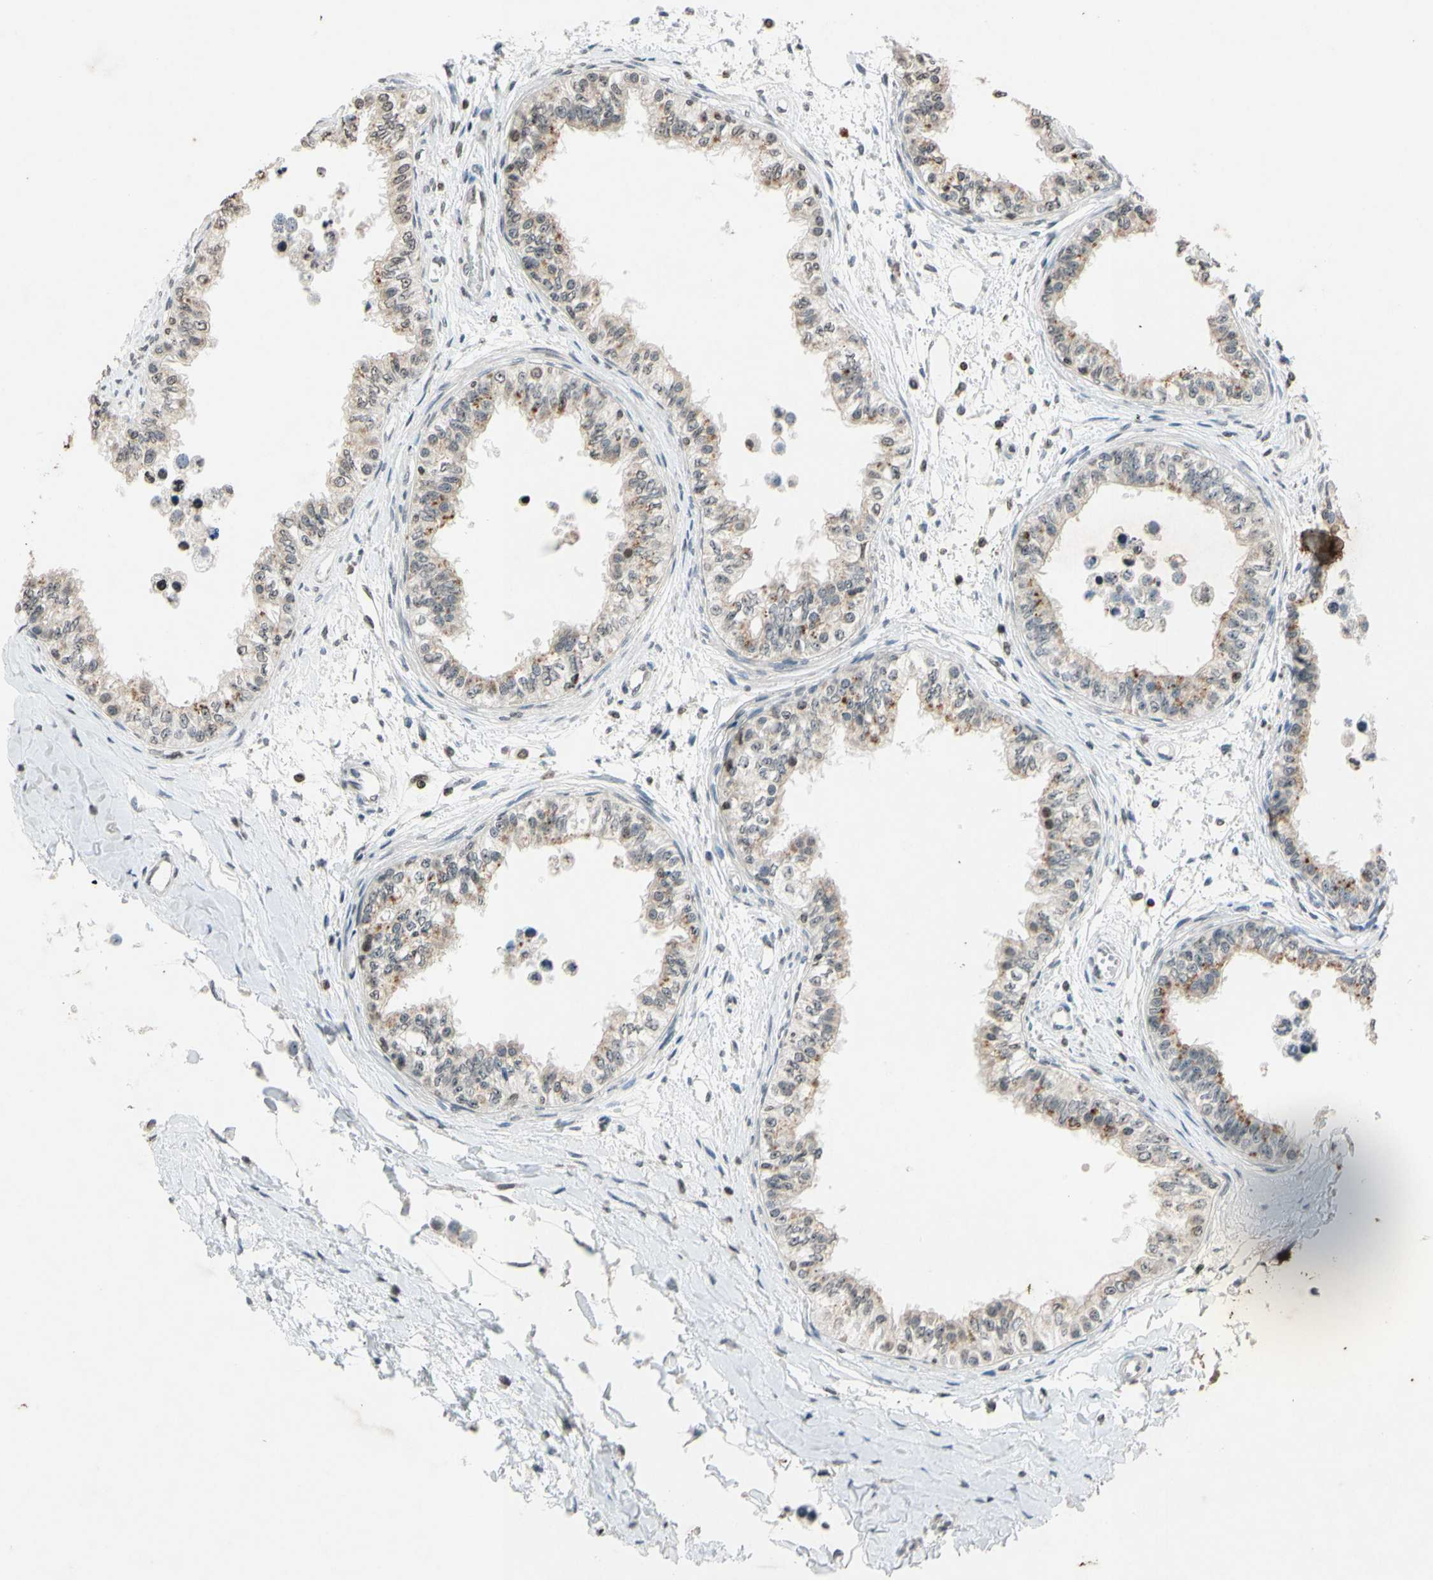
{"staining": {"intensity": "weak", "quantity": ">75%", "location": "cytoplasmic/membranous"}, "tissue": "epididymis", "cell_type": "Glandular cells", "image_type": "normal", "snomed": [{"axis": "morphology", "description": "Normal tissue, NOS"}, {"axis": "morphology", "description": "Adenocarcinoma, metastatic, NOS"}, {"axis": "topography", "description": "Testis"}, {"axis": "topography", "description": "Epididymis"}], "caption": "Immunohistochemical staining of benign epididymis reveals low levels of weak cytoplasmic/membranous expression in approximately >75% of glandular cells. (Brightfield microscopy of DAB IHC at high magnification).", "gene": "CLDN11", "patient": {"sex": "male", "age": 26}}